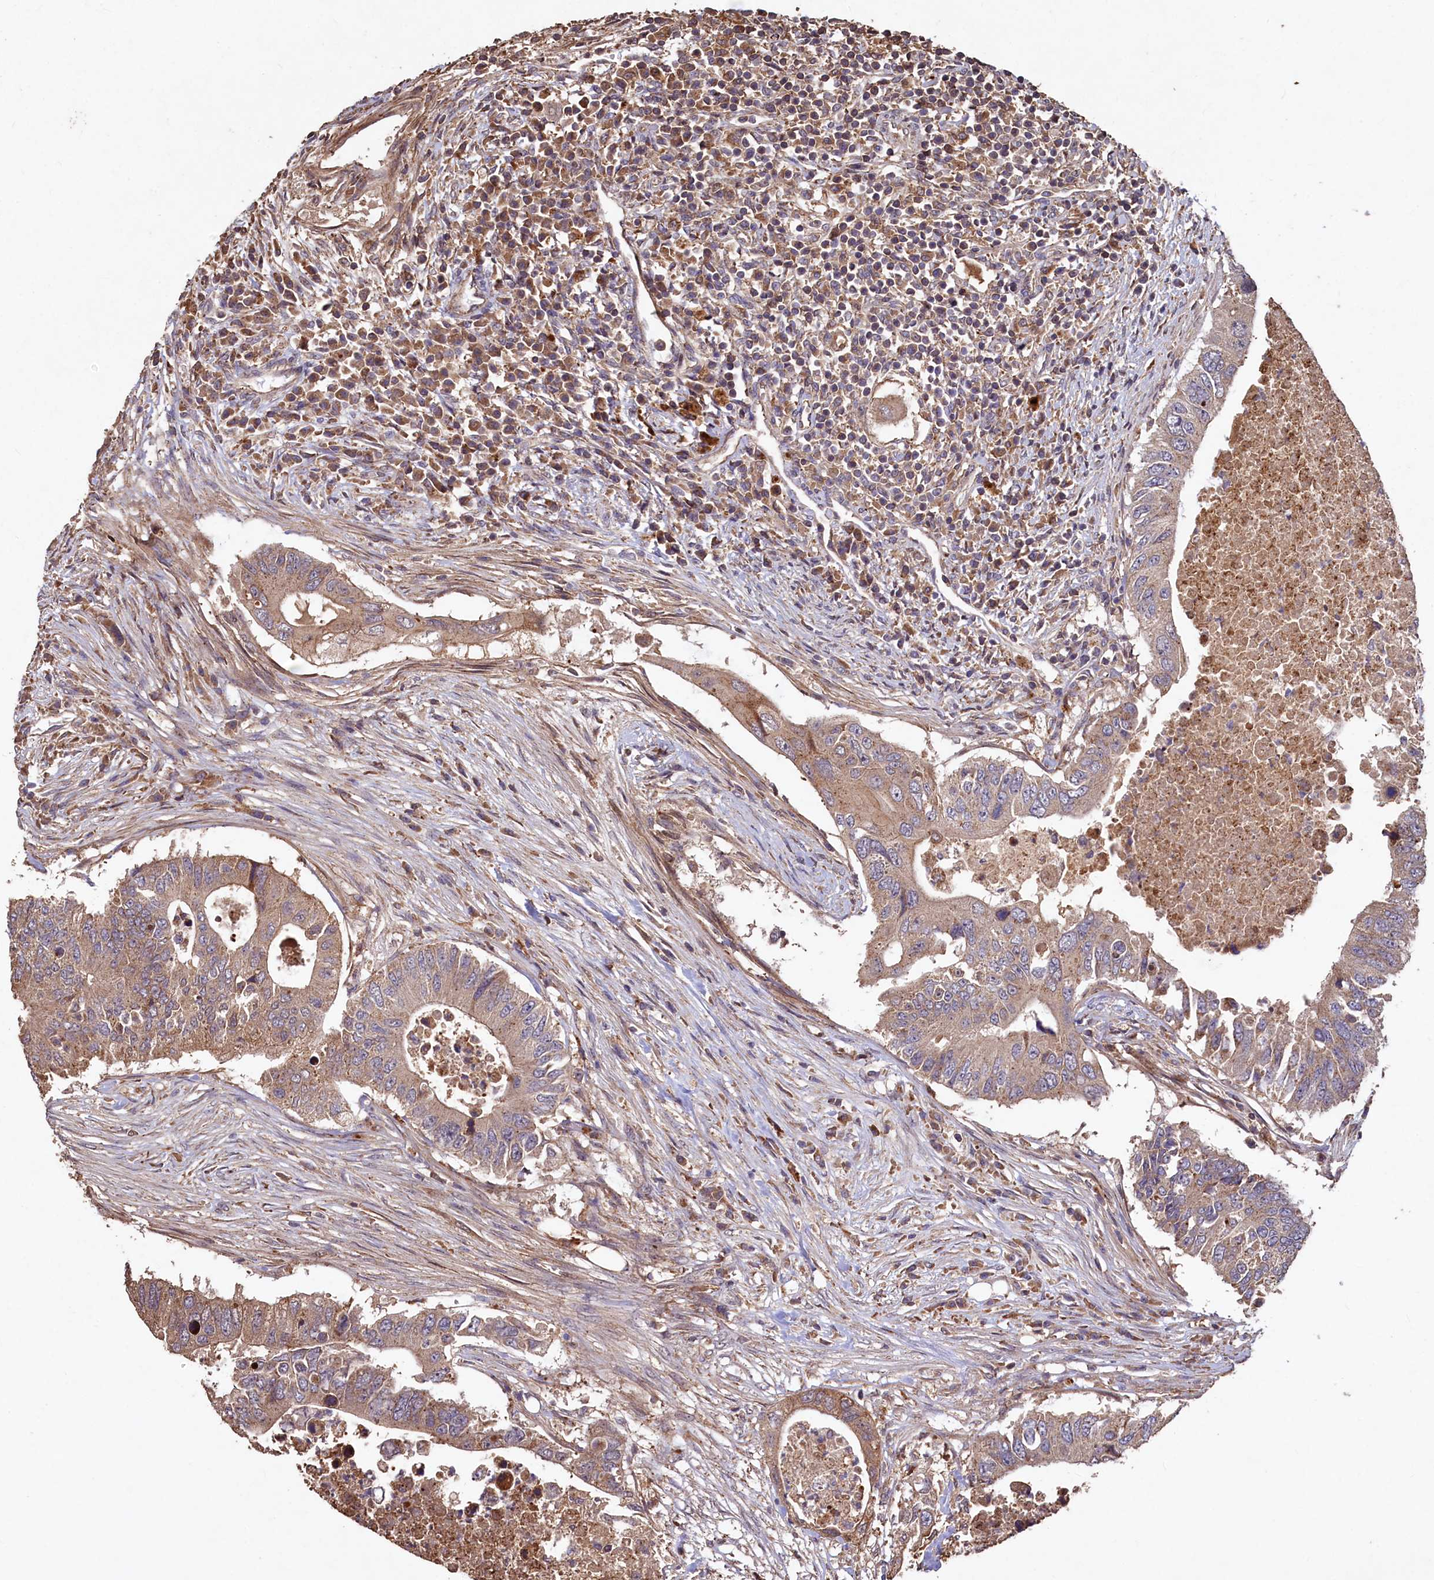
{"staining": {"intensity": "moderate", "quantity": "25%-75%", "location": "cytoplasmic/membranous"}, "tissue": "colorectal cancer", "cell_type": "Tumor cells", "image_type": "cancer", "snomed": [{"axis": "morphology", "description": "Adenocarcinoma, NOS"}, {"axis": "topography", "description": "Colon"}], "caption": "Tumor cells display medium levels of moderate cytoplasmic/membranous staining in about 25%-75% of cells in human colorectal cancer.", "gene": "TMEM98", "patient": {"sex": "male", "age": 71}}